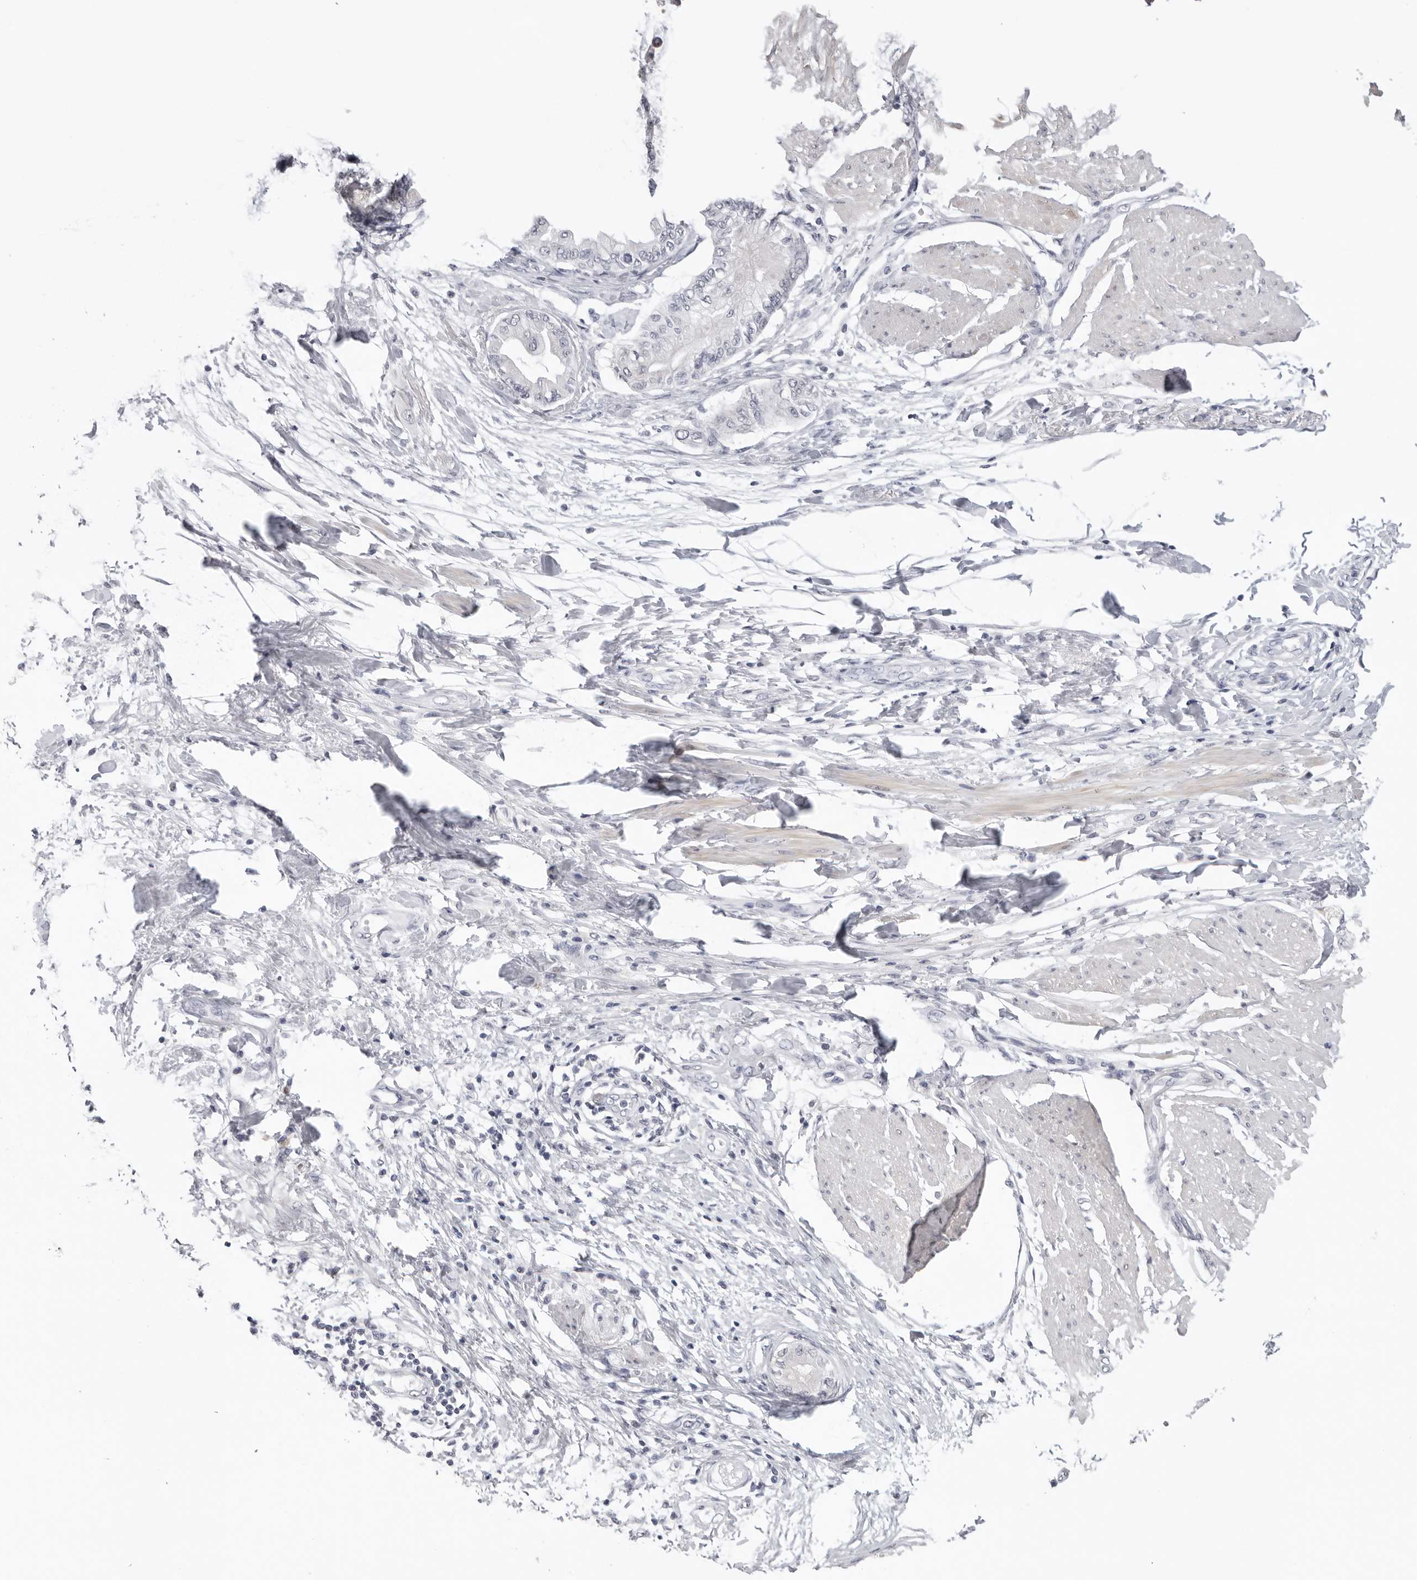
{"staining": {"intensity": "negative", "quantity": "none", "location": "none"}, "tissue": "pancreatic cancer", "cell_type": "Tumor cells", "image_type": "cancer", "snomed": [{"axis": "morphology", "description": "Normal tissue, NOS"}, {"axis": "morphology", "description": "Adenocarcinoma, NOS"}, {"axis": "topography", "description": "Pancreas"}, {"axis": "topography", "description": "Duodenum"}], "caption": "The micrograph reveals no significant staining in tumor cells of adenocarcinoma (pancreatic).", "gene": "ZNF502", "patient": {"sex": "female", "age": 60}}